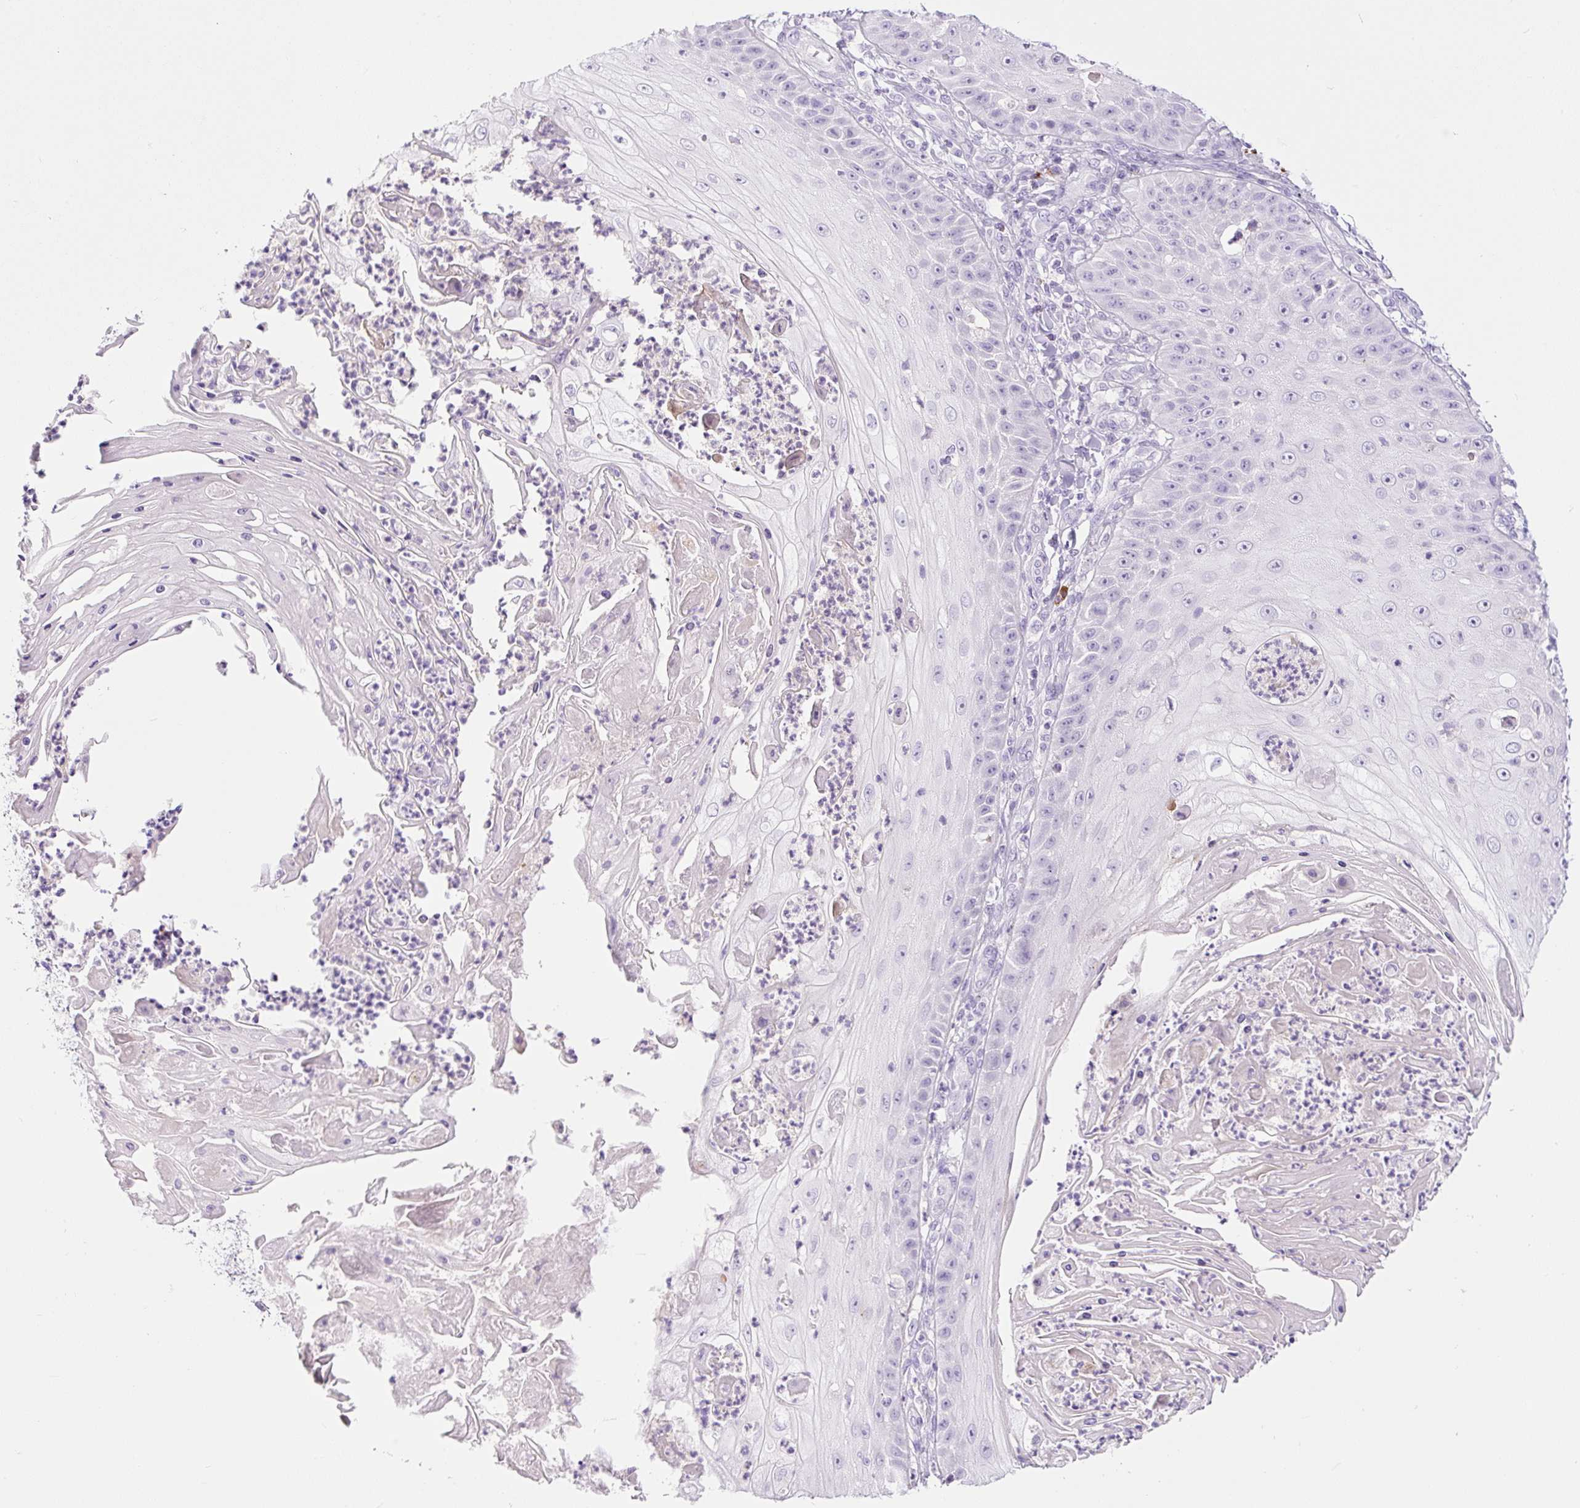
{"staining": {"intensity": "negative", "quantity": "none", "location": "none"}, "tissue": "skin cancer", "cell_type": "Tumor cells", "image_type": "cancer", "snomed": [{"axis": "morphology", "description": "Squamous cell carcinoma, NOS"}, {"axis": "topography", "description": "Skin"}], "caption": "Tumor cells are negative for protein expression in human skin cancer (squamous cell carcinoma).", "gene": "RNF212B", "patient": {"sex": "male", "age": 70}}